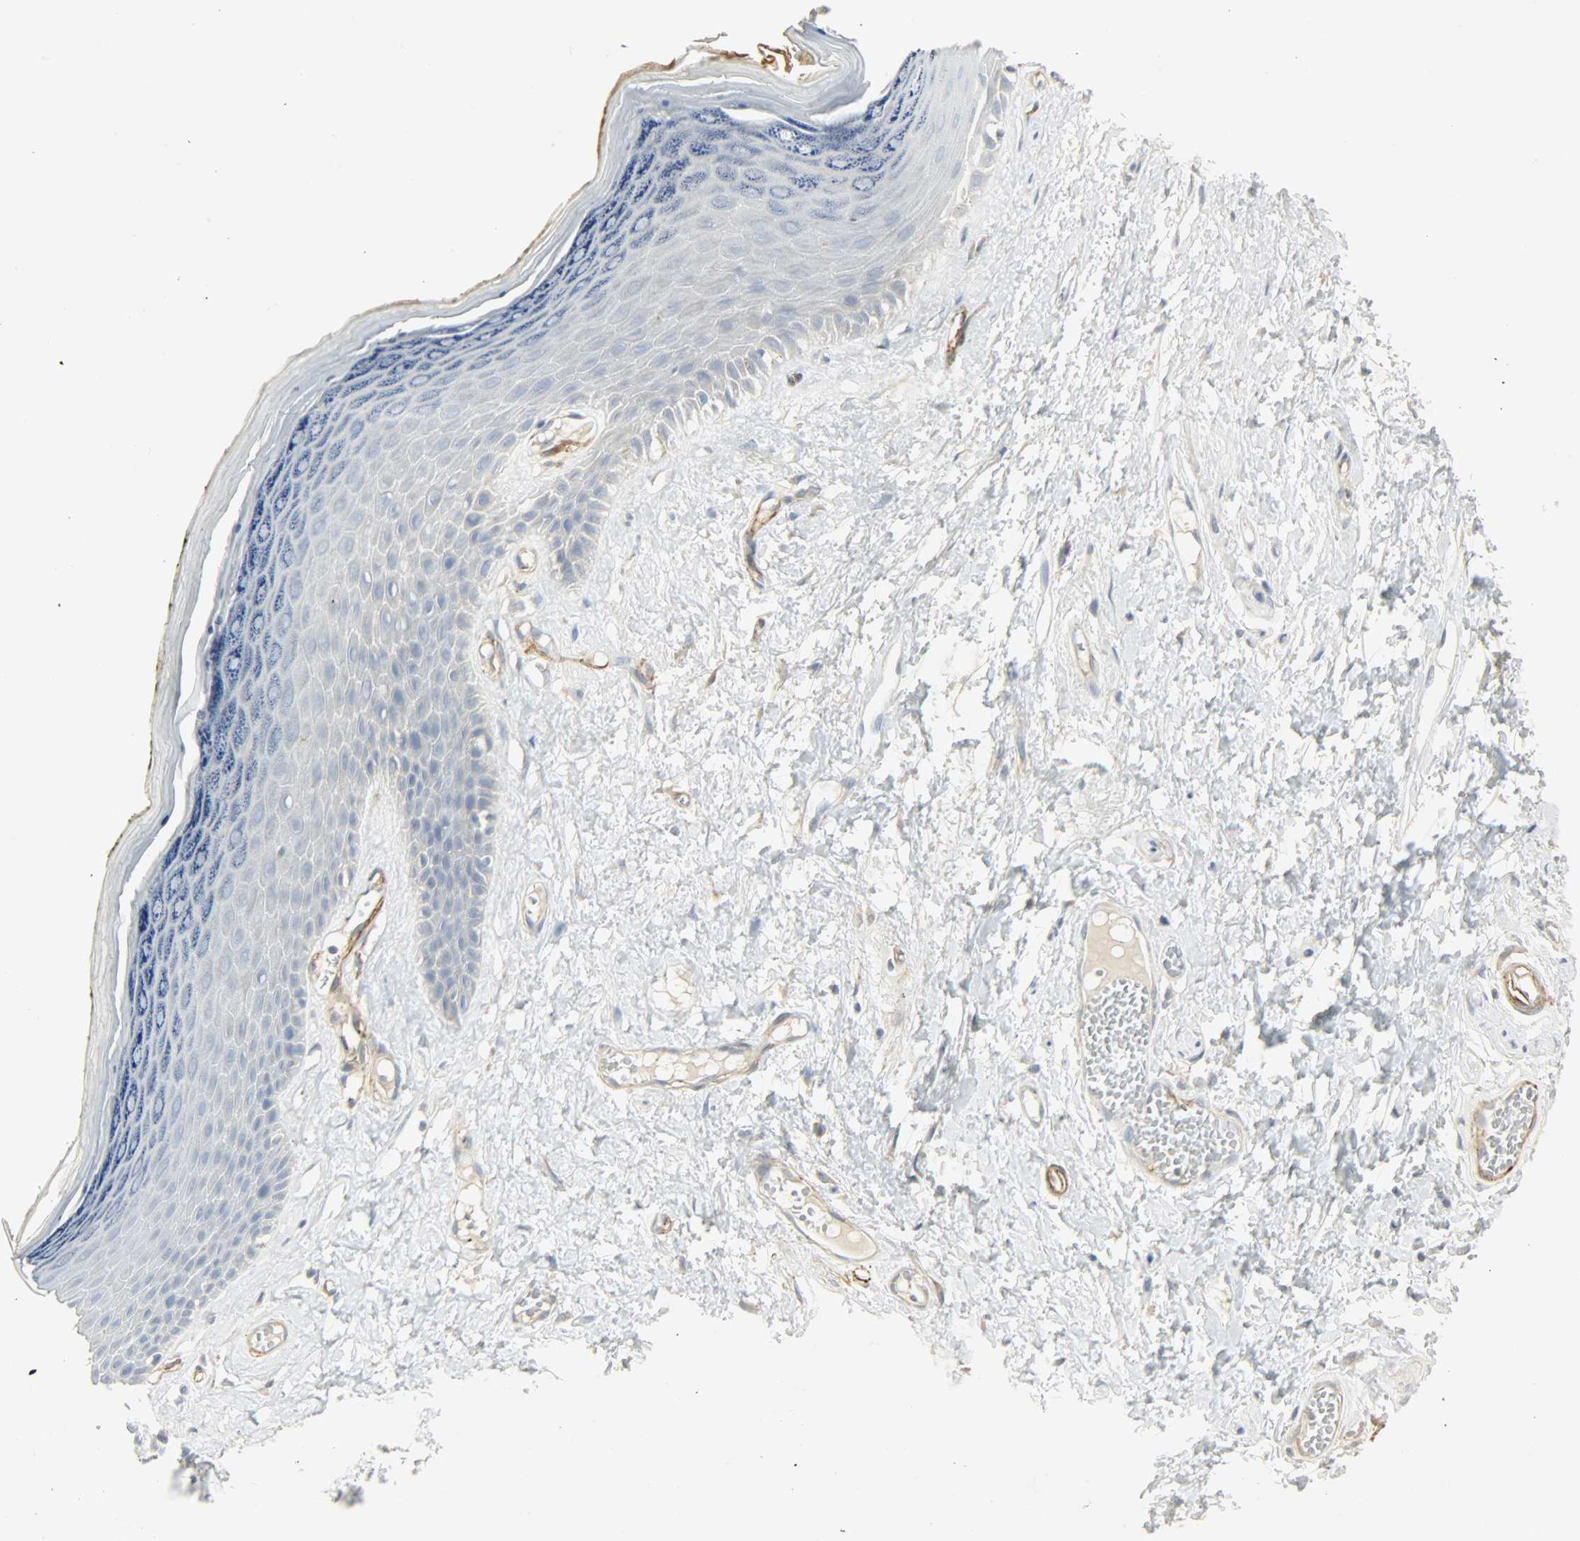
{"staining": {"intensity": "negative", "quantity": "none", "location": "none"}, "tissue": "skin", "cell_type": "Epidermal cells", "image_type": "normal", "snomed": [{"axis": "morphology", "description": "Normal tissue, NOS"}, {"axis": "morphology", "description": "Inflammation, NOS"}, {"axis": "topography", "description": "Vulva"}], "caption": "Immunohistochemistry (IHC) photomicrograph of normal skin: human skin stained with DAB (3,3'-diaminobenzidine) exhibits no significant protein staining in epidermal cells. (DAB (3,3'-diaminobenzidine) immunohistochemistry, high magnification).", "gene": "ENPEP", "patient": {"sex": "female", "age": 84}}